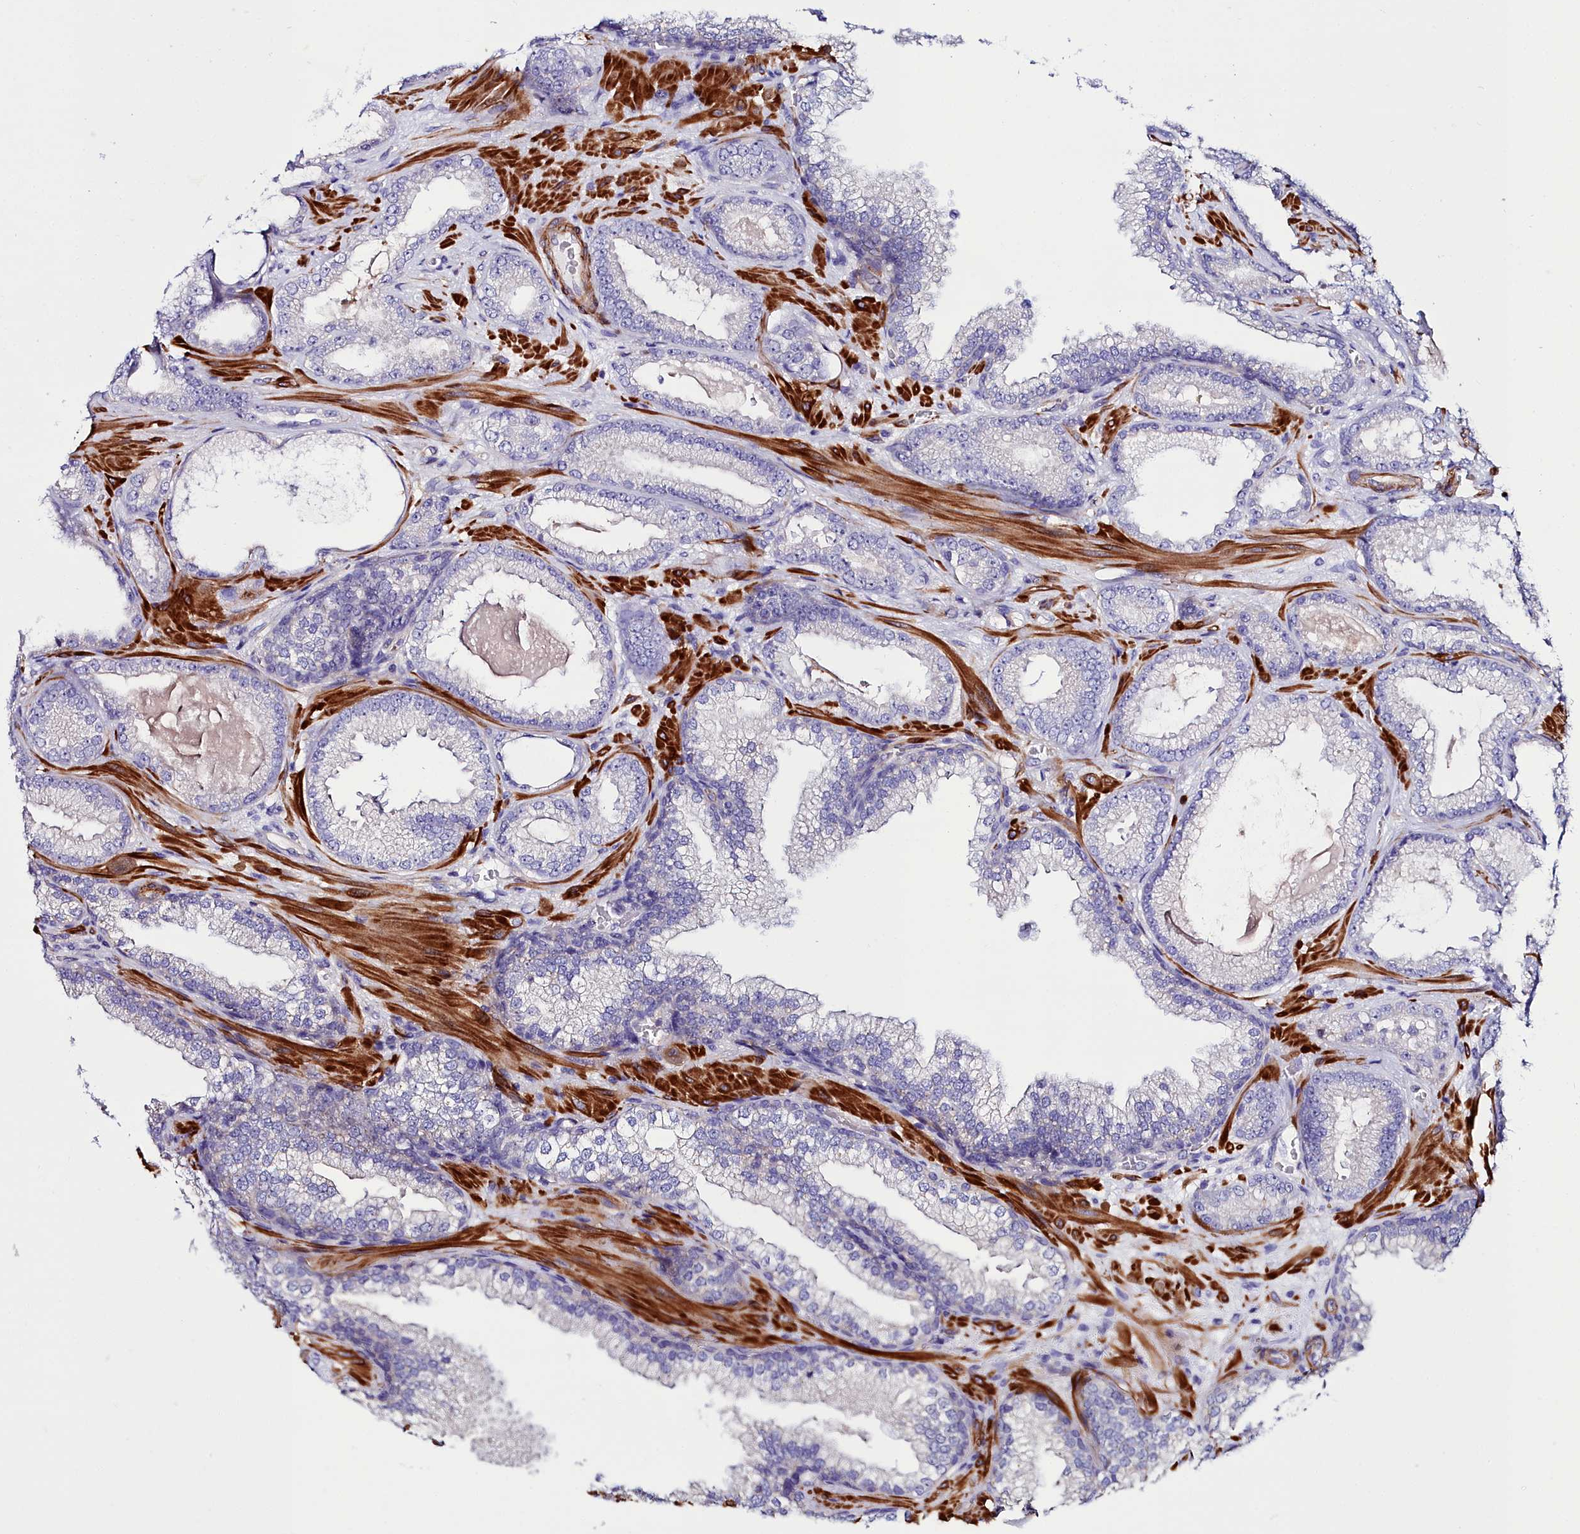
{"staining": {"intensity": "negative", "quantity": "none", "location": "none"}, "tissue": "prostate cancer", "cell_type": "Tumor cells", "image_type": "cancer", "snomed": [{"axis": "morphology", "description": "Adenocarcinoma, Low grade"}, {"axis": "topography", "description": "Prostate"}], "caption": "IHC image of neoplastic tissue: human prostate adenocarcinoma (low-grade) stained with DAB reveals no significant protein positivity in tumor cells.", "gene": "FADS3", "patient": {"sex": "male", "age": 57}}